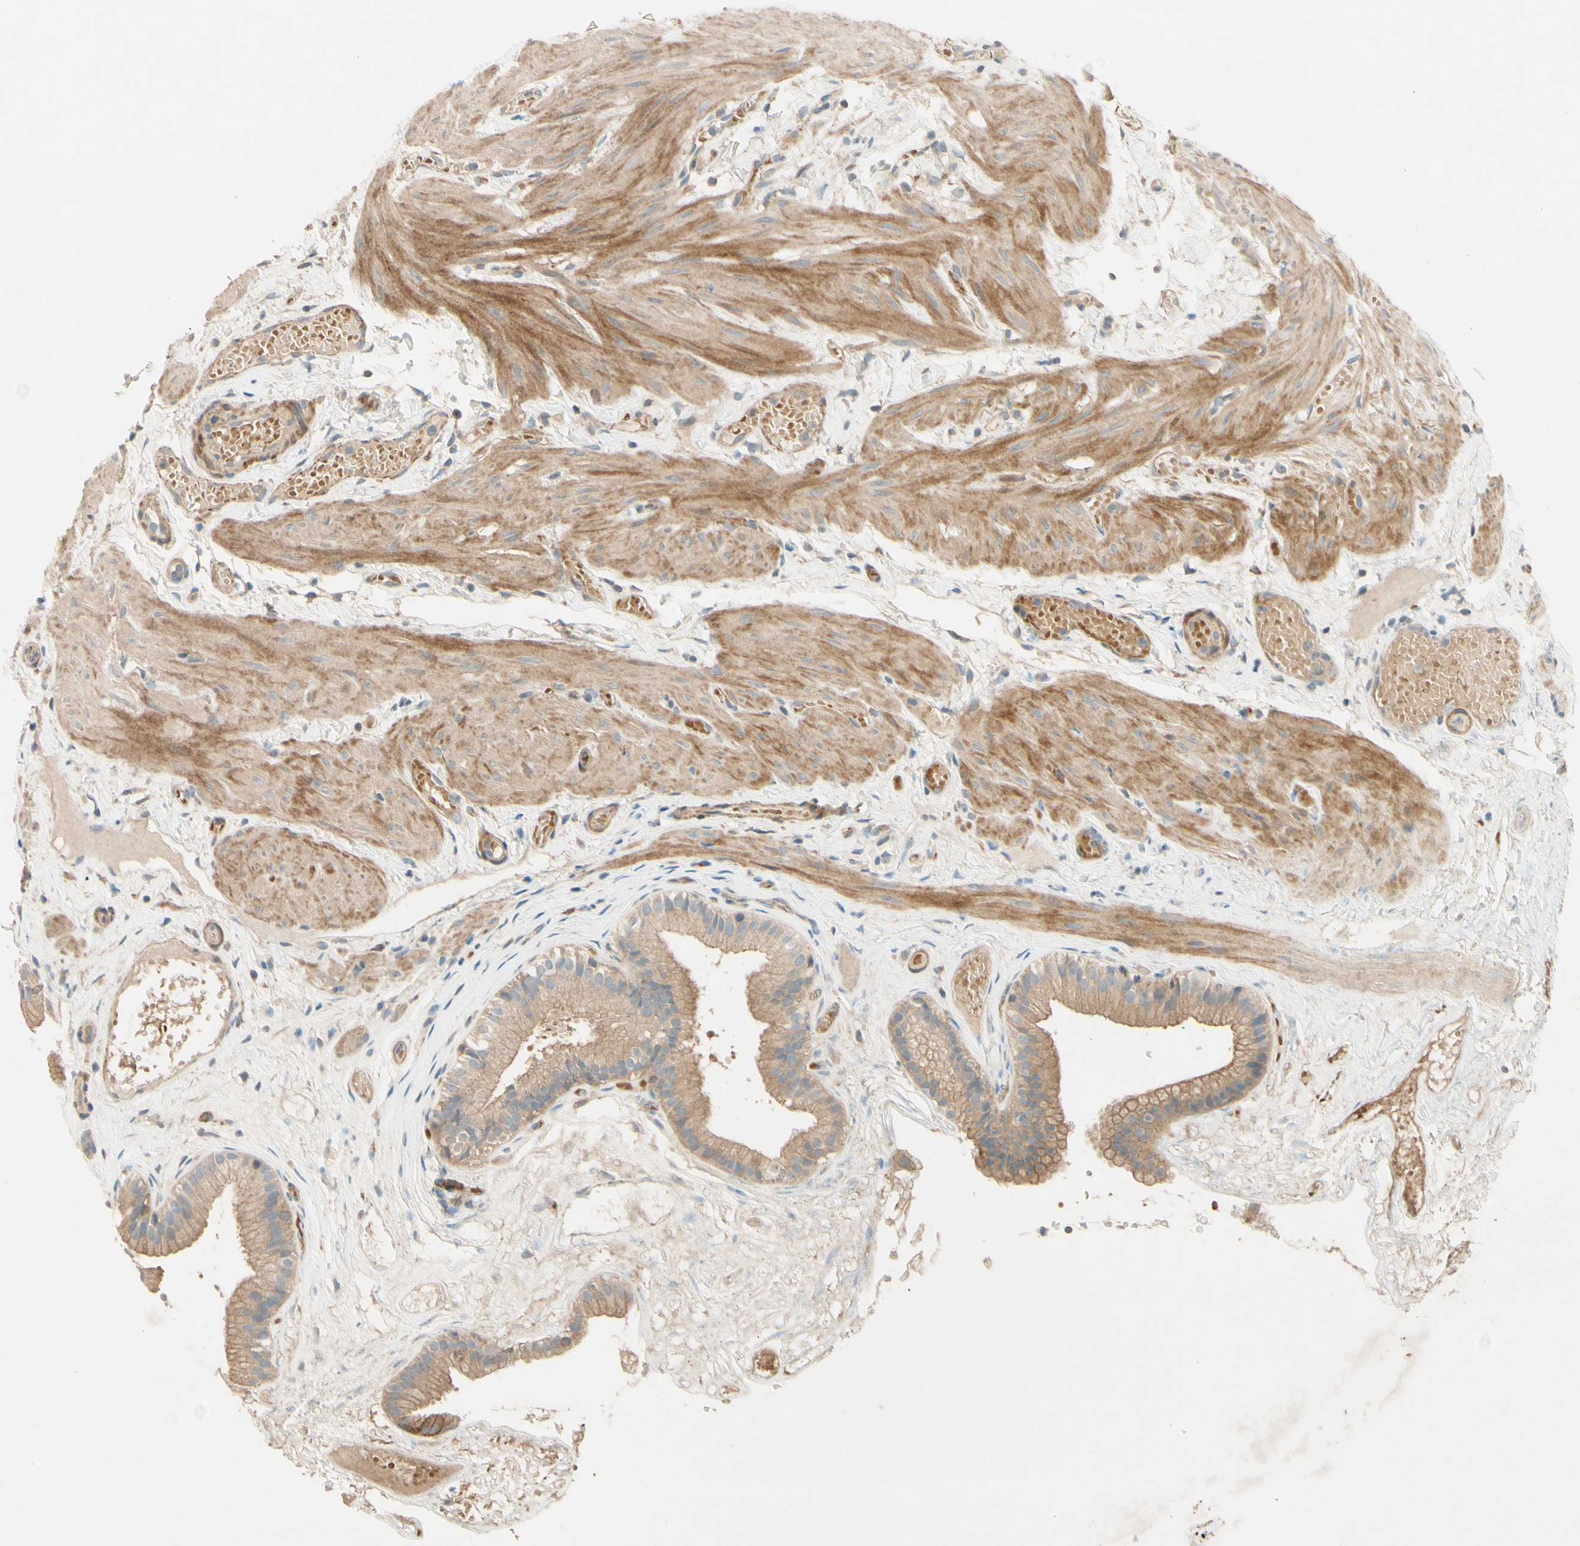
{"staining": {"intensity": "moderate", "quantity": ">75%", "location": "cytoplasmic/membranous"}, "tissue": "gallbladder", "cell_type": "Glandular cells", "image_type": "normal", "snomed": [{"axis": "morphology", "description": "Normal tissue, NOS"}, {"axis": "topography", "description": "Gallbladder"}], "caption": "Benign gallbladder displays moderate cytoplasmic/membranous staining in approximately >75% of glandular cells, visualized by immunohistochemistry.", "gene": "ADAM17", "patient": {"sex": "female", "age": 26}}